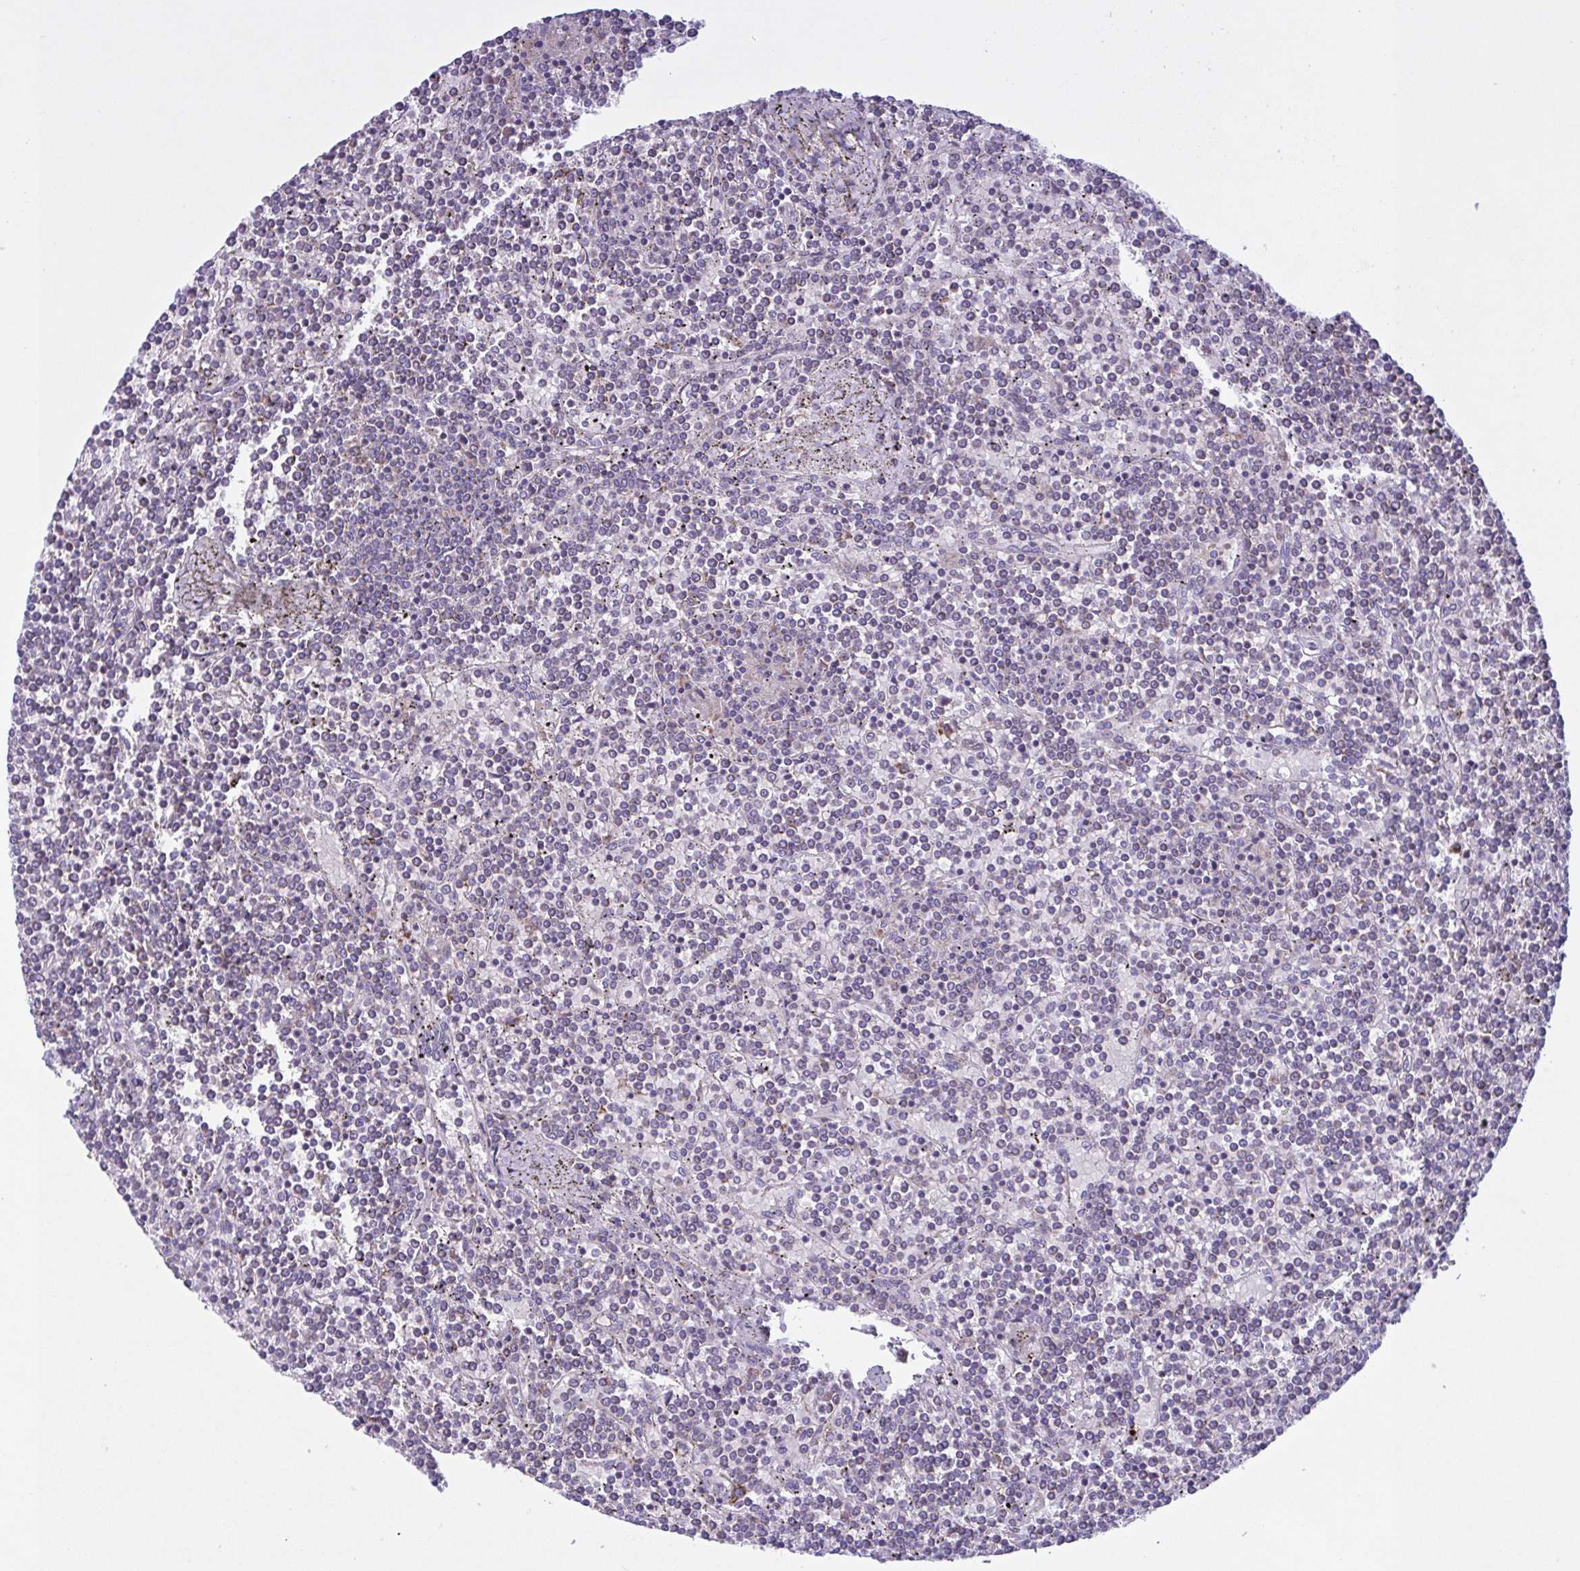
{"staining": {"intensity": "negative", "quantity": "none", "location": "none"}, "tissue": "lymphoma", "cell_type": "Tumor cells", "image_type": "cancer", "snomed": [{"axis": "morphology", "description": "Malignant lymphoma, non-Hodgkin's type, Low grade"}, {"axis": "topography", "description": "Spleen"}], "caption": "Immunohistochemical staining of human malignant lymphoma, non-Hodgkin's type (low-grade) reveals no significant staining in tumor cells.", "gene": "F13B", "patient": {"sex": "female", "age": 19}}